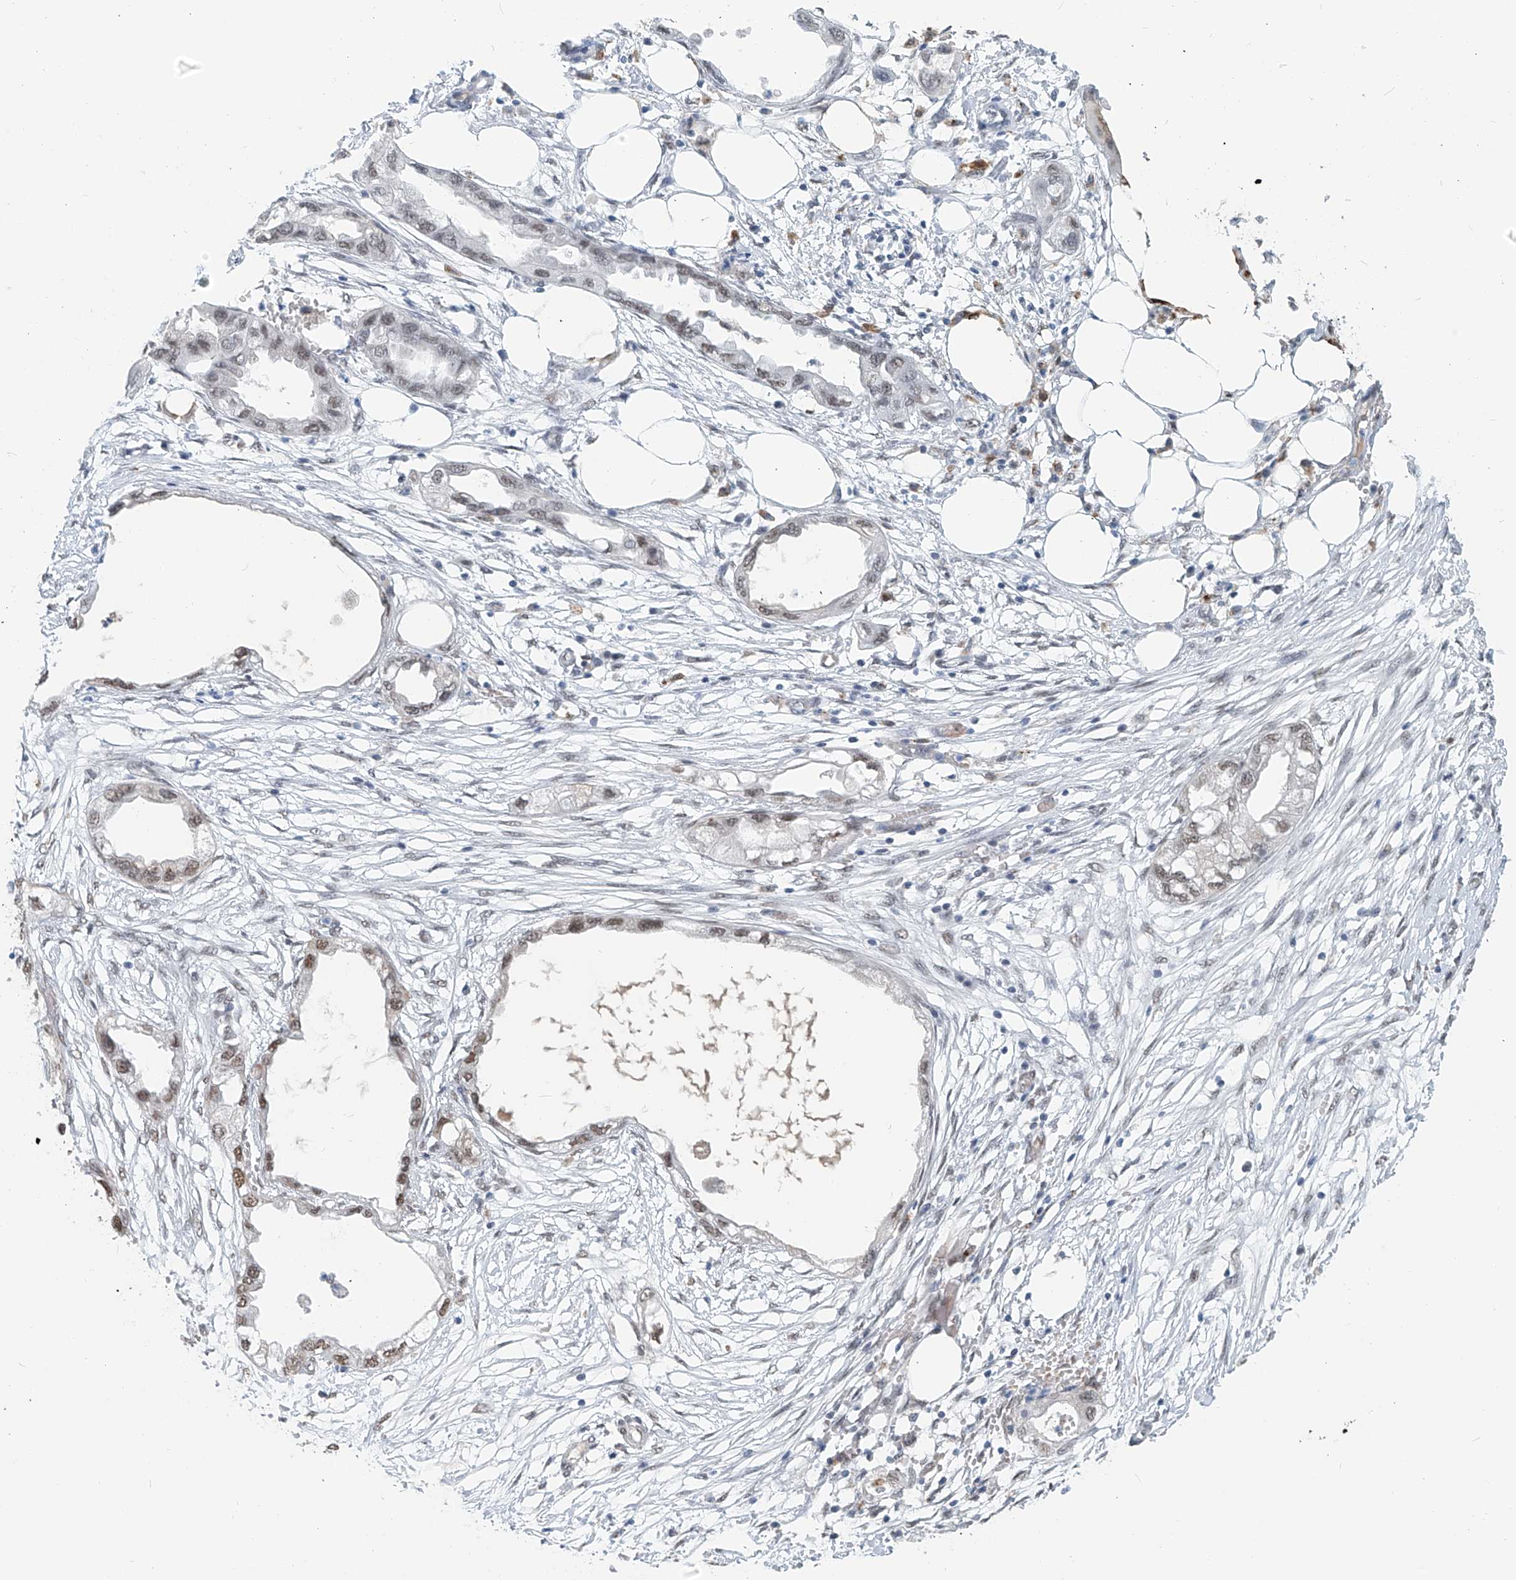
{"staining": {"intensity": "weak", "quantity": "25%-75%", "location": "nuclear"}, "tissue": "endometrial cancer", "cell_type": "Tumor cells", "image_type": "cancer", "snomed": [{"axis": "morphology", "description": "Adenocarcinoma, NOS"}, {"axis": "morphology", "description": "Adenocarcinoma, metastatic, NOS"}, {"axis": "topography", "description": "Adipose tissue"}, {"axis": "topography", "description": "Endometrium"}], "caption": "Endometrial cancer (adenocarcinoma) was stained to show a protein in brown. There is low levels of weak nuclear expression in approximately 25%-75% of tumor cells.", "gene": "SASH1", "patient": {"sex": "female", "age": 67}}